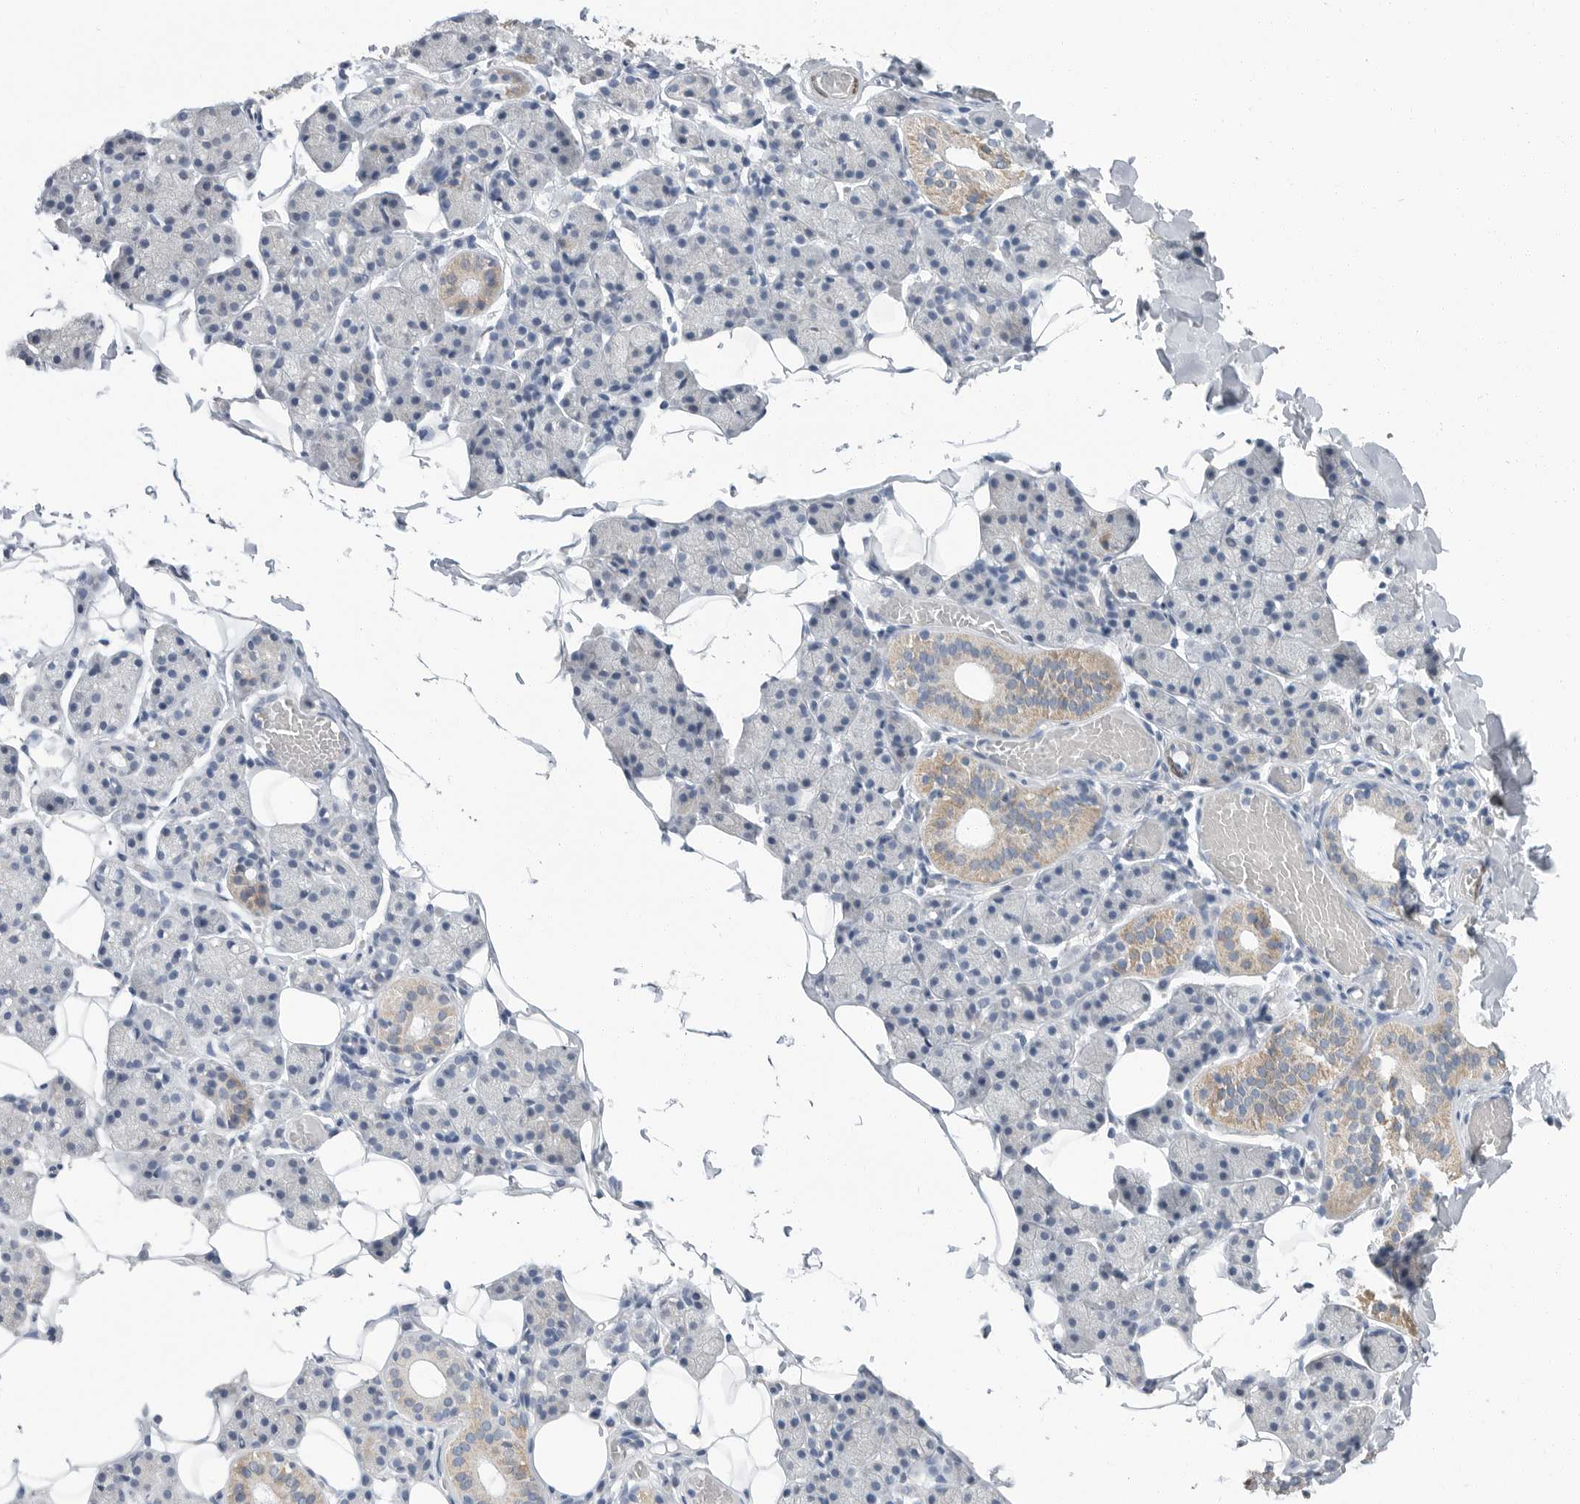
{"staining": {"intensity": "weak", "quantity": "<25%", "location": "cytoplasmic/membranous"}, "tissue": "salivary gland", "cell_type": "Glandular cells", "image_type": "normal", "snomed": [{"axis": "morphology", "description": "Normal tissue, NOS"}, {"axis": "topography", "description": "Salivary gland"}], "caption": "IHC photomicrograph of normal salivary gland: salivary gland stained with DAB reveals no significant protein expression in glandular cells.", "gene": "PLN", "patient": {"sex": "female", "age": 33}}